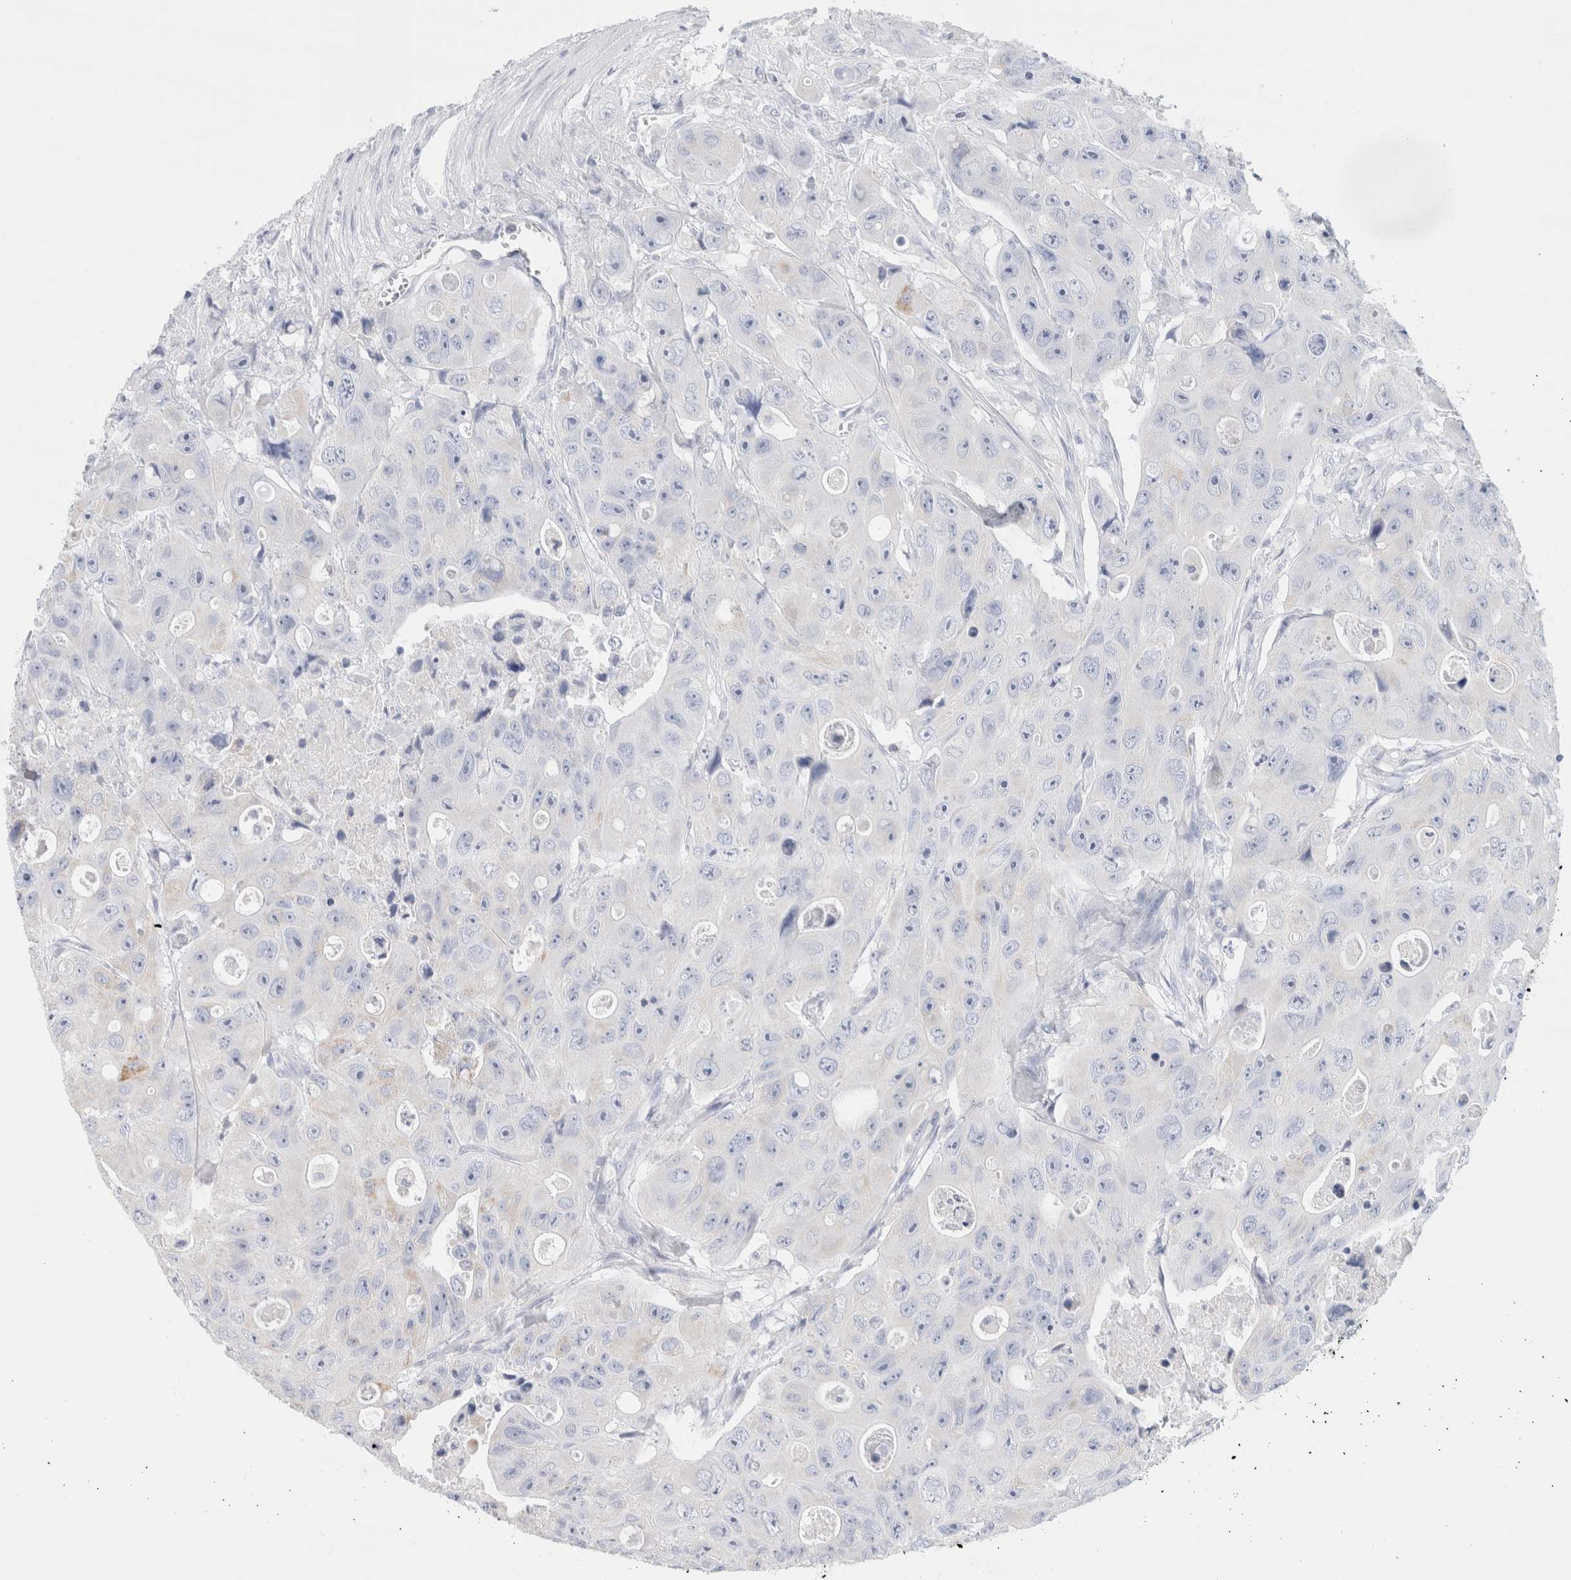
{"staining": {"intensity": "negative", "quantity": "none", "location": "none"}, "tissue": "colorectal cancer", "cell_type": "Tumor cells", "image_type": "cancer", "snomed": [{"axis": "morphology", "description": "Adenocarcinoma, NOS"}, {"axis": "topography", "description": "Colon"}], "caption": "High magnification brightfield microscopy of colorectal cancer stained with DAB (3,3'-diaminobenzidine) (brown) and counterstained with hematoxylin (blue): tumor cells show no significant staining.", "gene": "ECHDC2", "patient": {"sex": "female", "age": 46}}